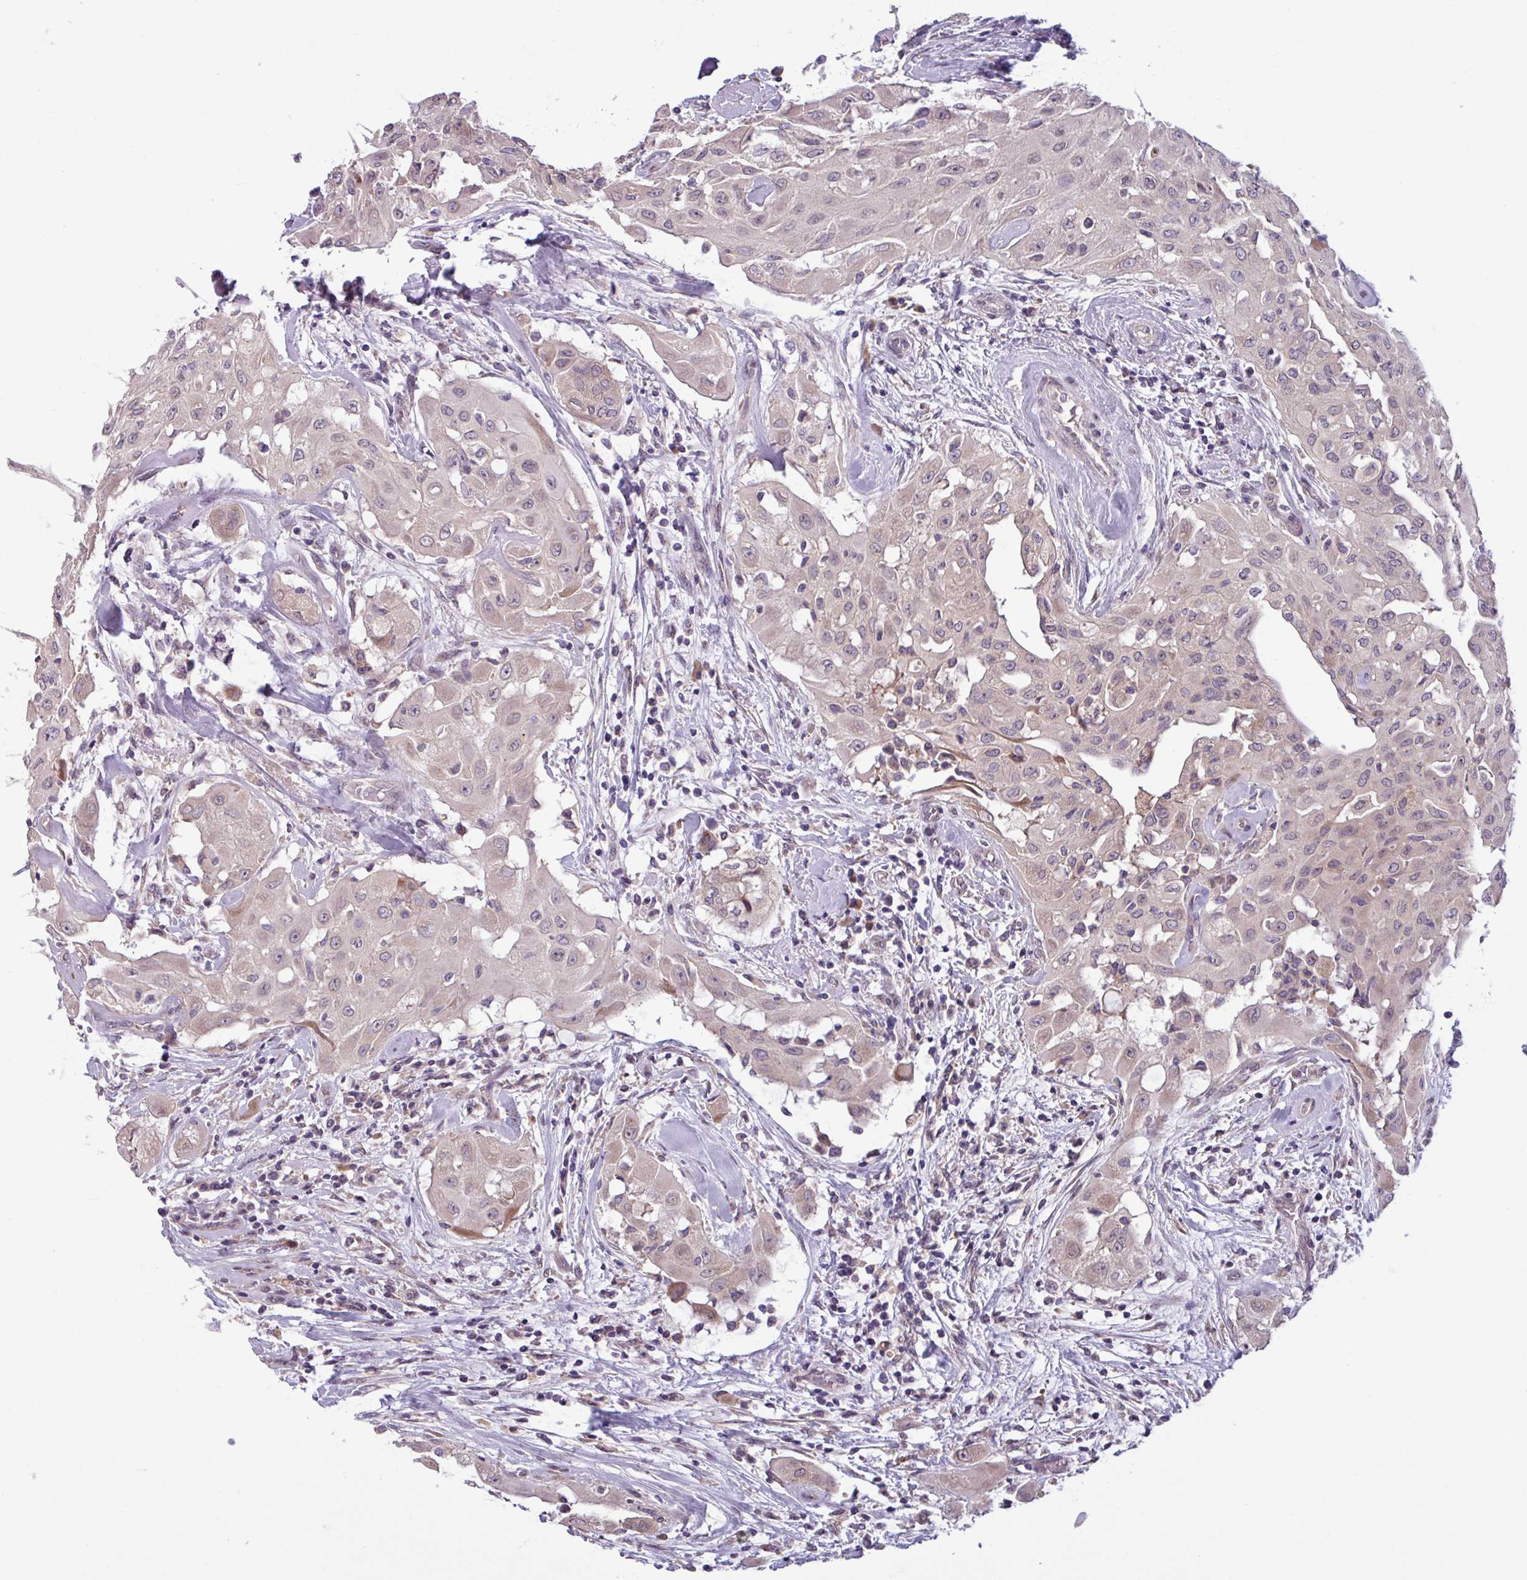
{"staining": {"intensity": "weak", "quantity": "25%-75%", "location": "cytoplasmic/membranous,nuclear"}, "tissue": "thyroid cancer", "cell_type": "Tumor cells", "image_type": "cancer", "snomed": [{"axis": "morphology", "description": "Papillary adenocarcinoma, NOS"}, {"axis": "topography", "description": "Thyroid gland"}], "caption": "This photomicrograph displays papillary adenocarcinoma (thyroid) stained with immunohistochemistry (IHC) to label a protein in brown. The cytoplasmic/membranous and nuclear of tumor cells show weak positivity for the protein. Nuclei are counter-stained blue.", "gene": "C20orf27", "patient": {"sex": "female", "age": 59}}